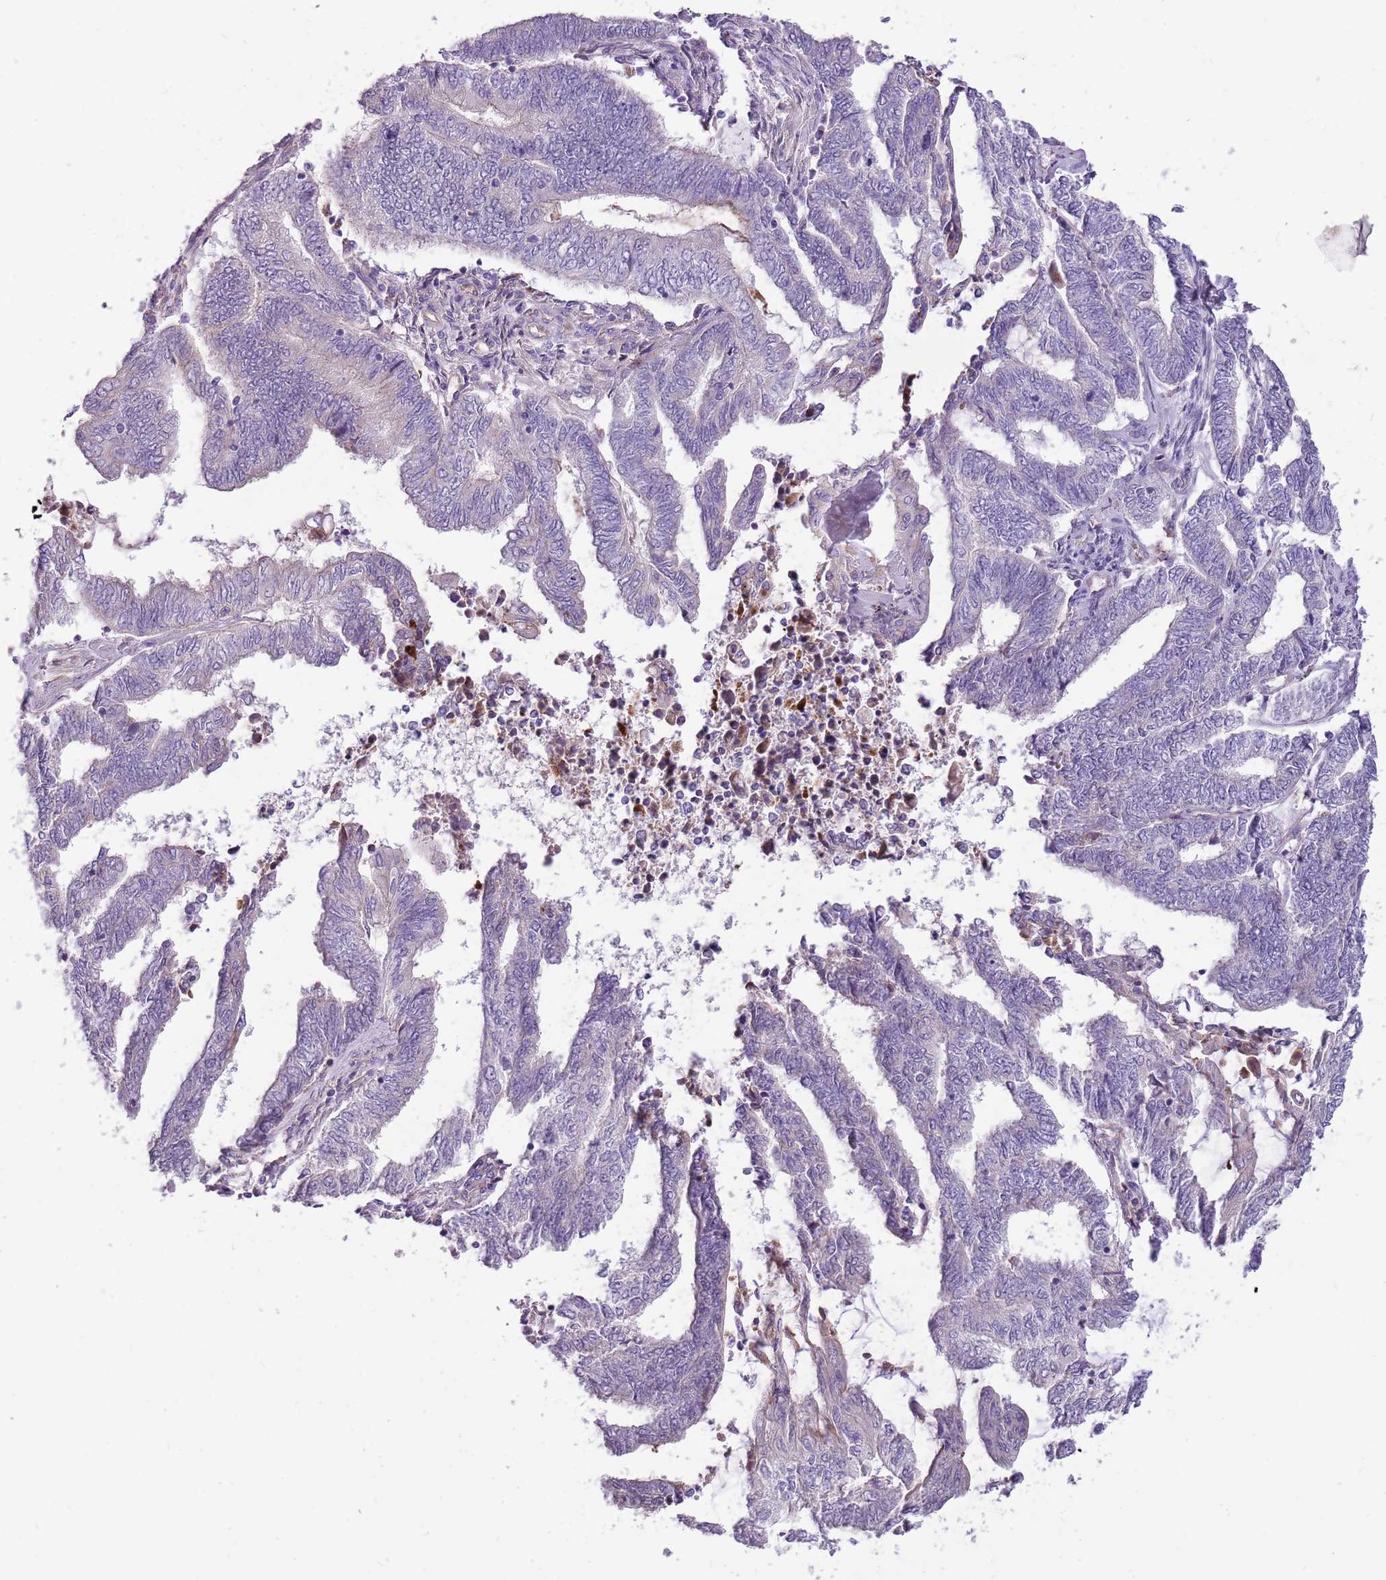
{"staining": {"intensity": "negative", "quantity": "none", "location": "none"}, "tissue": "endometrial cancer", "cell_type": "Tumor cells", "image_type": "cancer", "snomed": [{"axis": "morphology", "description": "Adenocarcinoma, NOS"}, {"axis": "topography", "description": "Uterus"}, {"axis": "topography", "description": "Endometrium"}], "caption": "This histopathology image is of endometrial cancer (adenocarcinoma) stained with immunohistochemistry (IHC) to label a protein in brown with the nuclei are counter-stained blue. There is no positivity in tumor cells. (Brightfield microscopy of DAB immunohistochemistry (IHC) at high magnification).", "gene": "NTN4", "patient": {"sex": "female", "age": 70}}